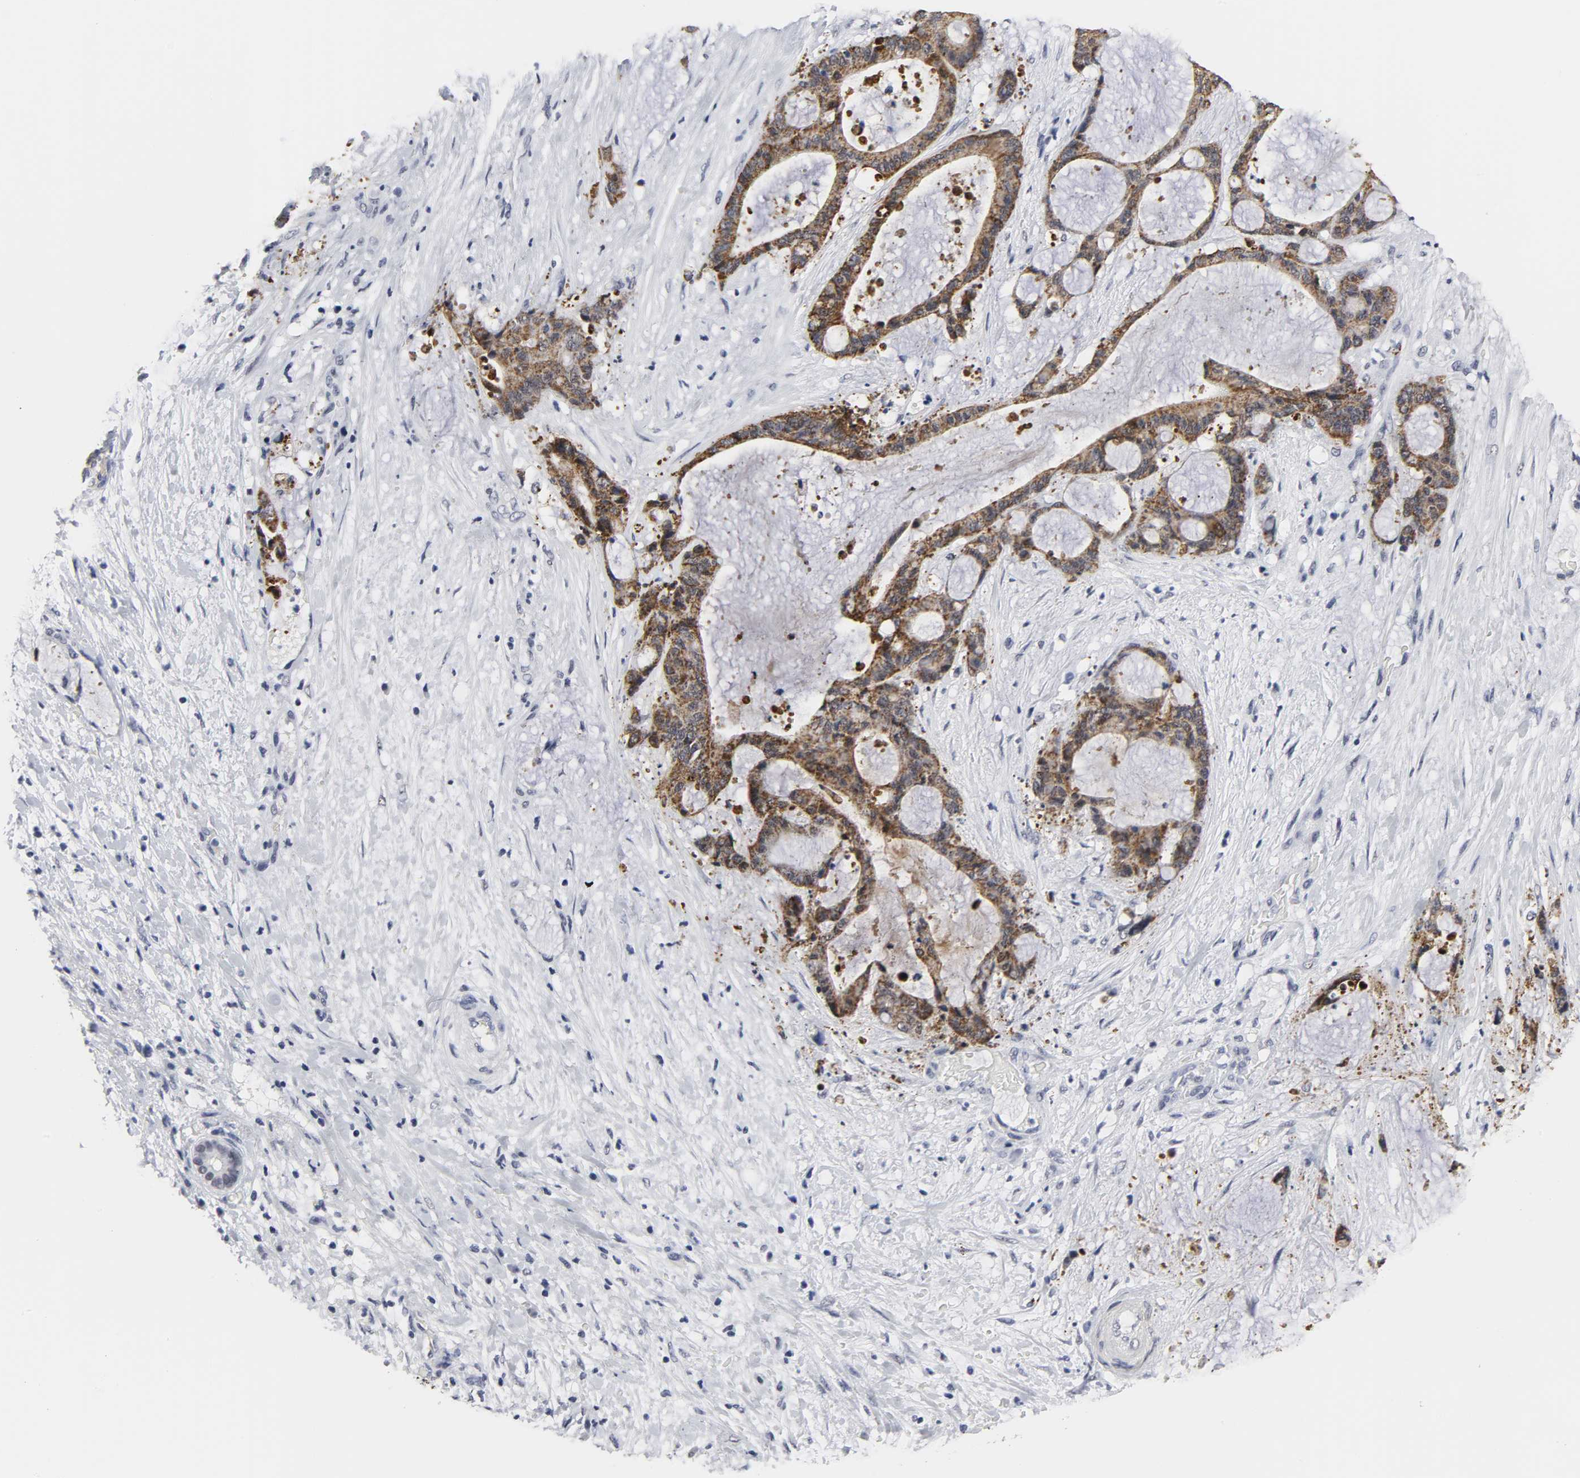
{"staining": {"intensity": "strong", "quantity": ">75%", "location": "cytoplasmic/membranous"}, "tissue": "liver cancer", "cell_type": "Tumor cells", "image_type": "cancer", "snomed": [{"axis": "morphology", "description": "Cholangiocarcinoma"}, {"axis": "topography", "description": "Liver"}], "caption": "DAB immunohistochemical staining of liver cancer displays strong cytoplasmic/membranous protein positivity in about >75% of tumor cells. The protein of interest is shown in brown color, while the nuclei are stained blue.", "gene": "GRHL2", "patient": {"sex": "female", "age": 73}}